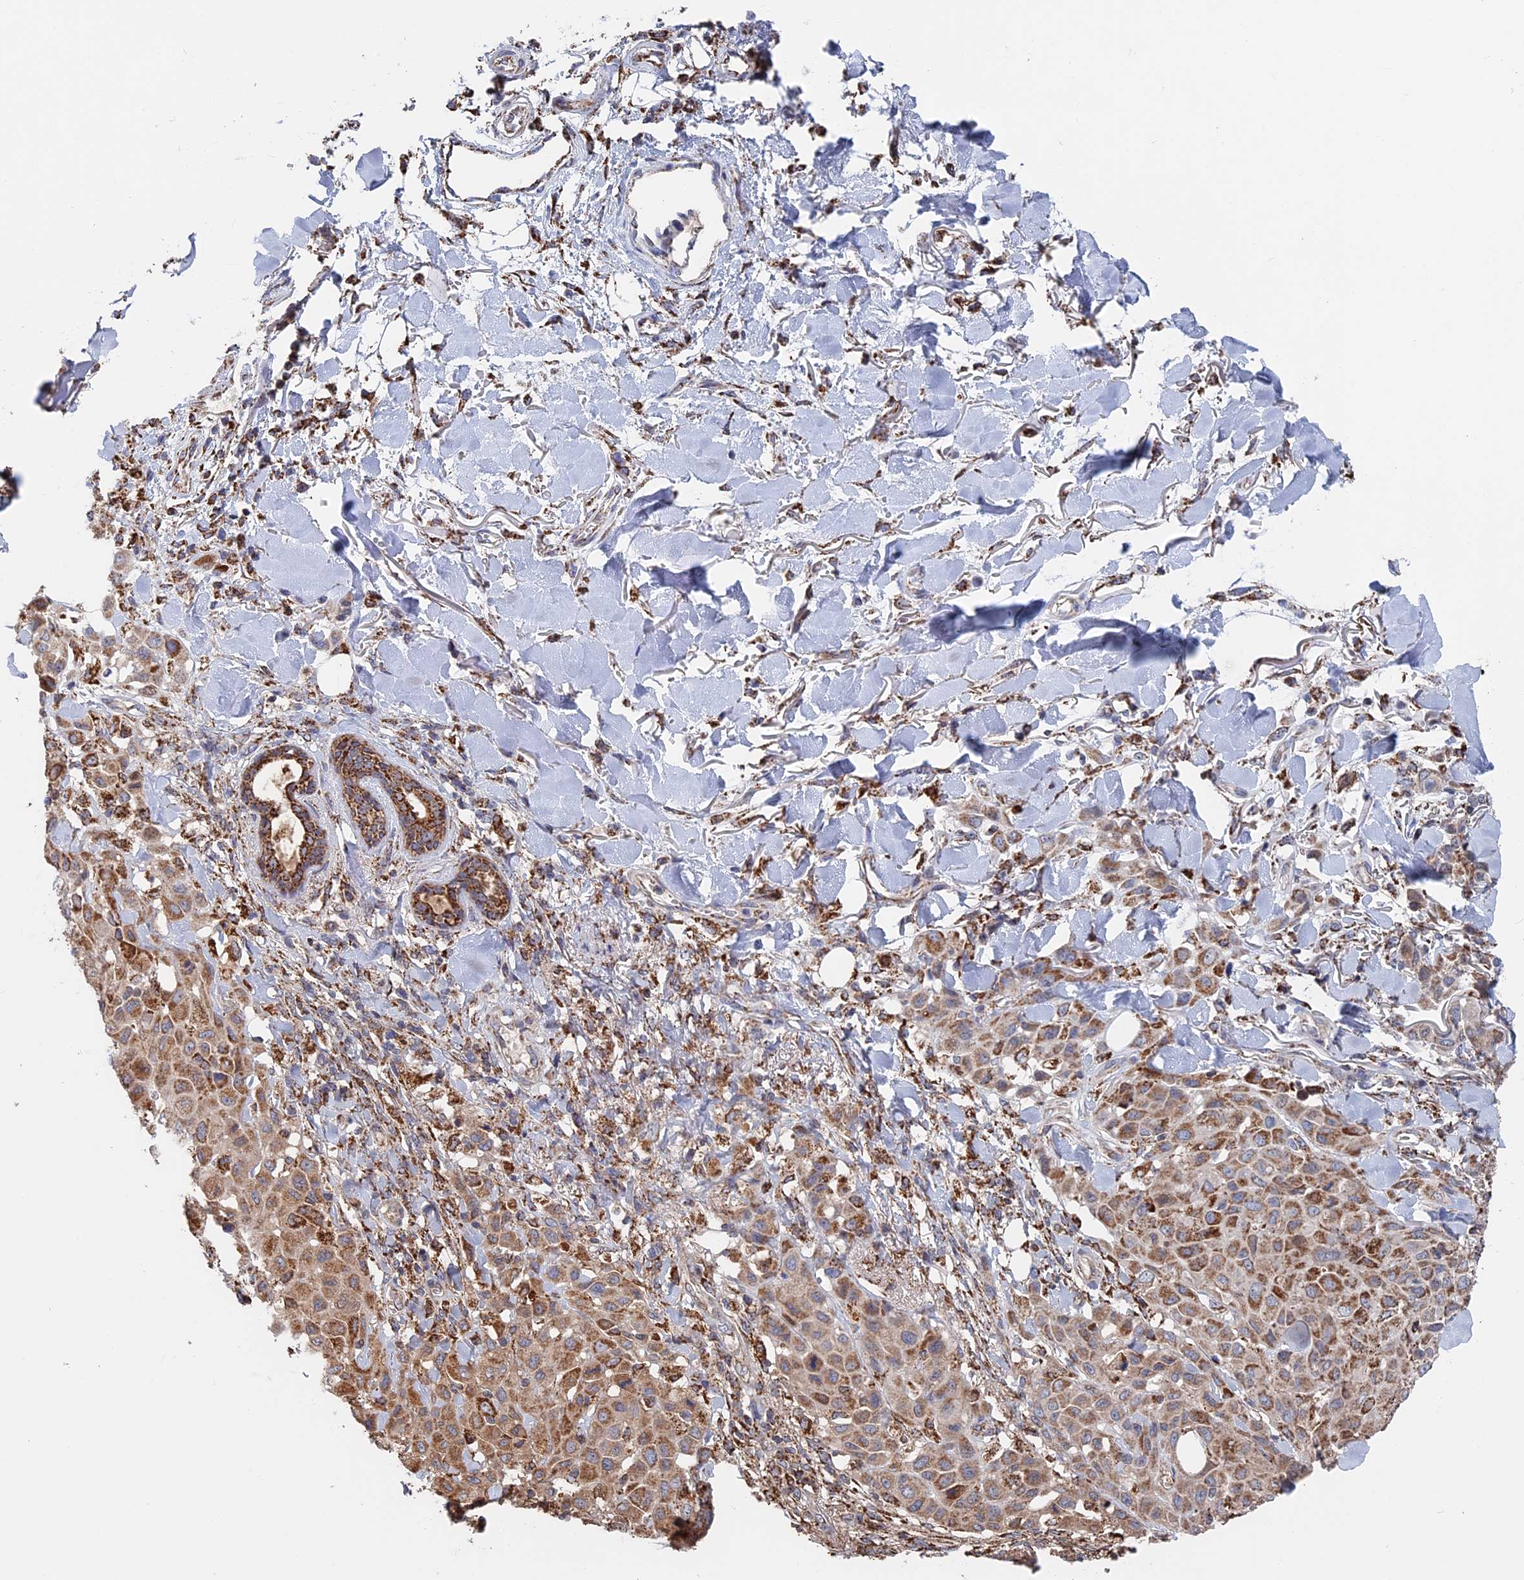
{"staining": {"intensity": "moderate", "quantity": ">75%", "location": "cytoplasmic/membranous"}, "tissue": "melanoma", "cell_type": "Tumor cells", "image_type": "cancer", "snomed": [{"axis": "morphology", "description": "Malignant melanoma, Metastatic site"}, {"axis": "topography", "description": "Skin"}], "caption": "Moderate cytoplasmic/membranous positivity for a protein is seen in about >75% of tumor cells of melanoma using IHC.", "gene": "SEC24D", "patient": {"sex": "female", "age": 81}}